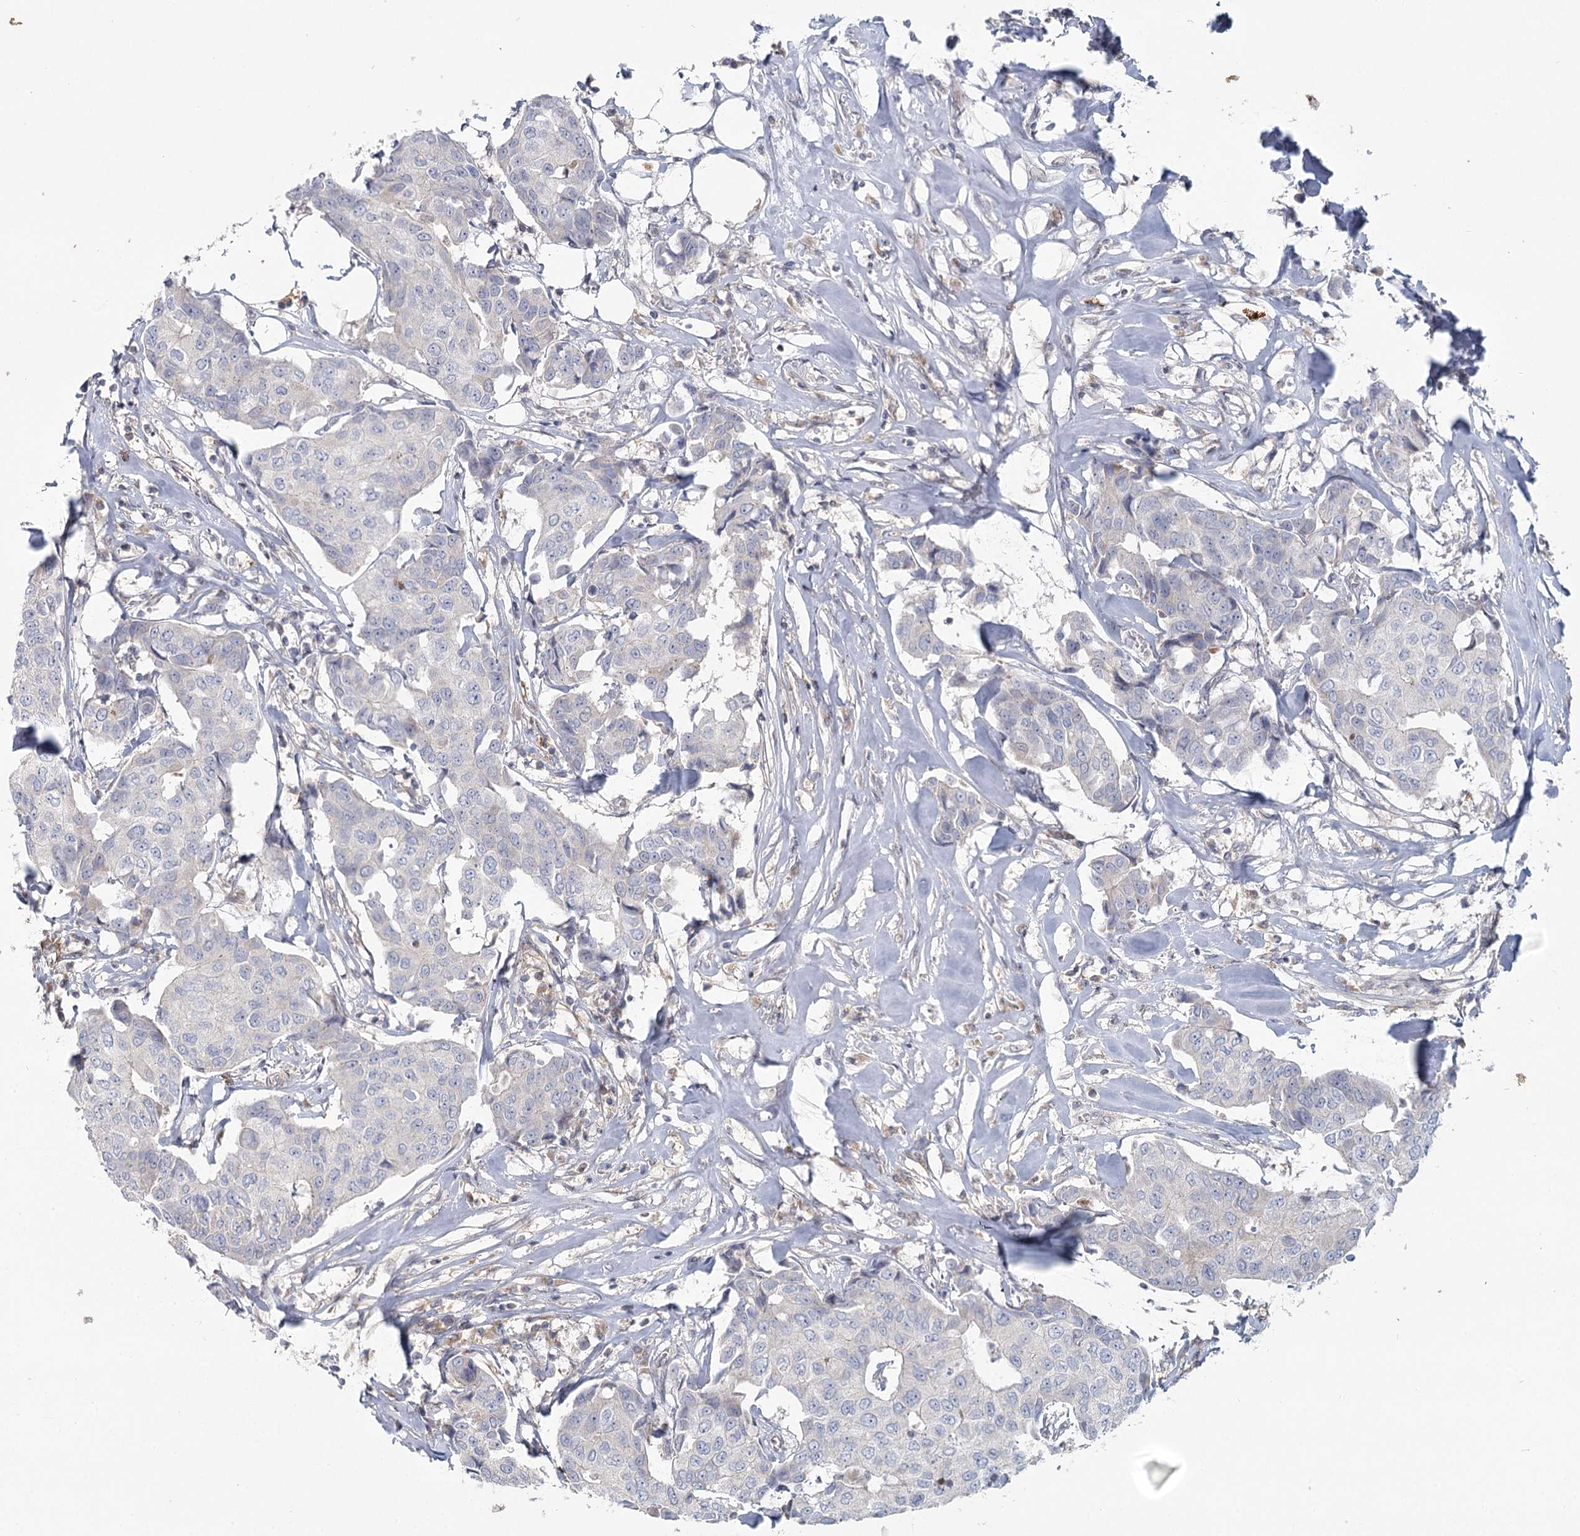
{"staining": {"intensity": "negative", "quantity": "none", "location": "none"}, "tissue": "breast cancer", "cell_type": "Tumor cells", "image_type": "cancer", "snomed": [{"axis": "morphology", "description": "Duct carcinoma"}, {"axis": "topography", "description": "Breast"}], "caption": "DAB immunohistochemical staining of breast invasive ductal carcinoma demonstrates no significant positivity in tumor cells.", "gene": "USP11", "patient": {"sex": "female", "age": 80}}